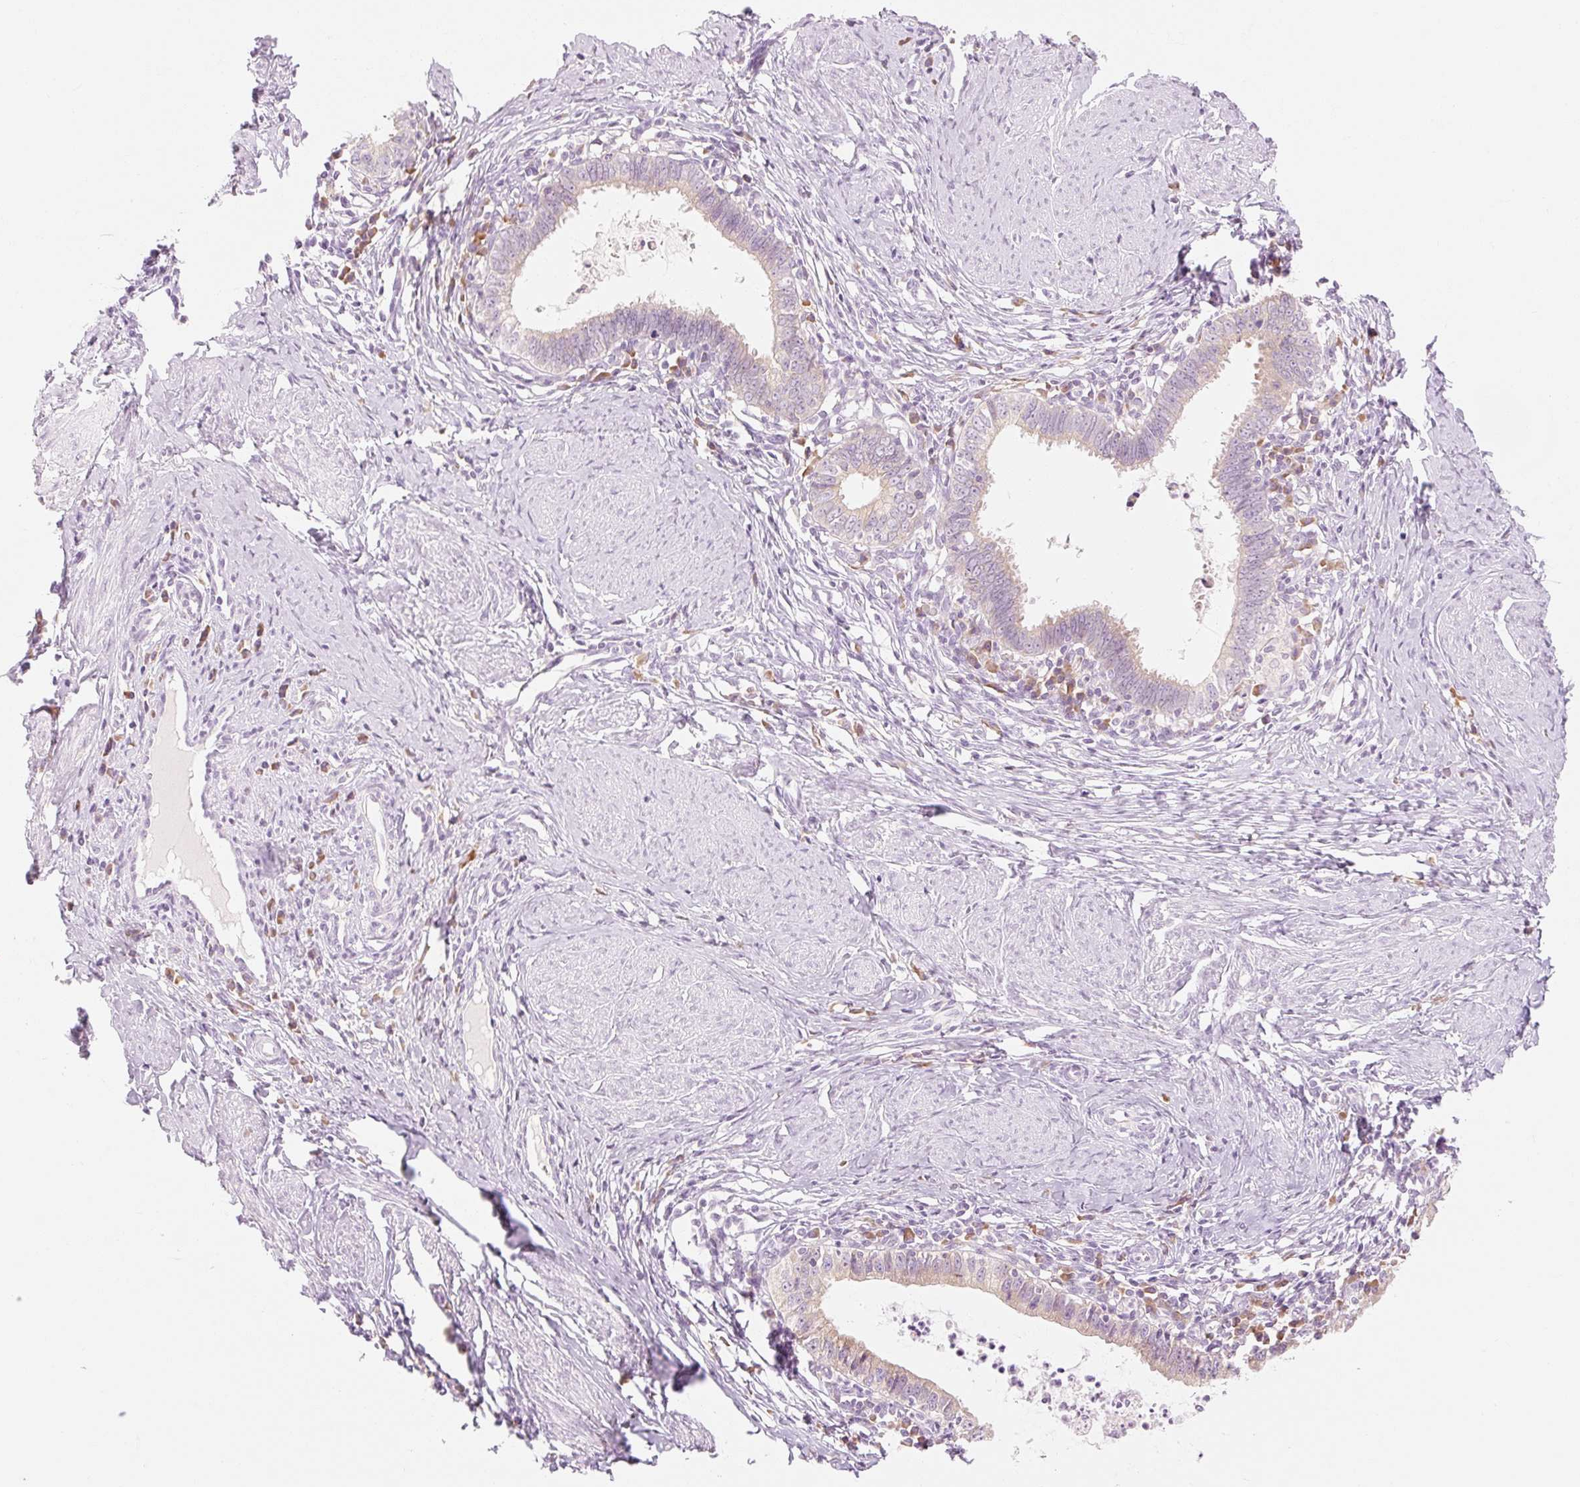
{"staining": {"intensity": "weak", "quantity": "<25%", "location": "cytoplasmic/membranous"}, "tissue": "cervical cancer", "cell_type": "Tumor cells", "image_type": "cancer", "snomed": [{"axis": "morphology", "description": "Adenocarcinoma, NOS"}, {"axis": "topography", "description": "Cervix"}], "caption": "High power microscopy image of an immunohistochemistry micrograph of cervical cancer, revealing no significant expression in tumor cells. Nuclei are stained in blue.", "gene": "MYO1D", "patient": {"sex": "female", "age": 36}}